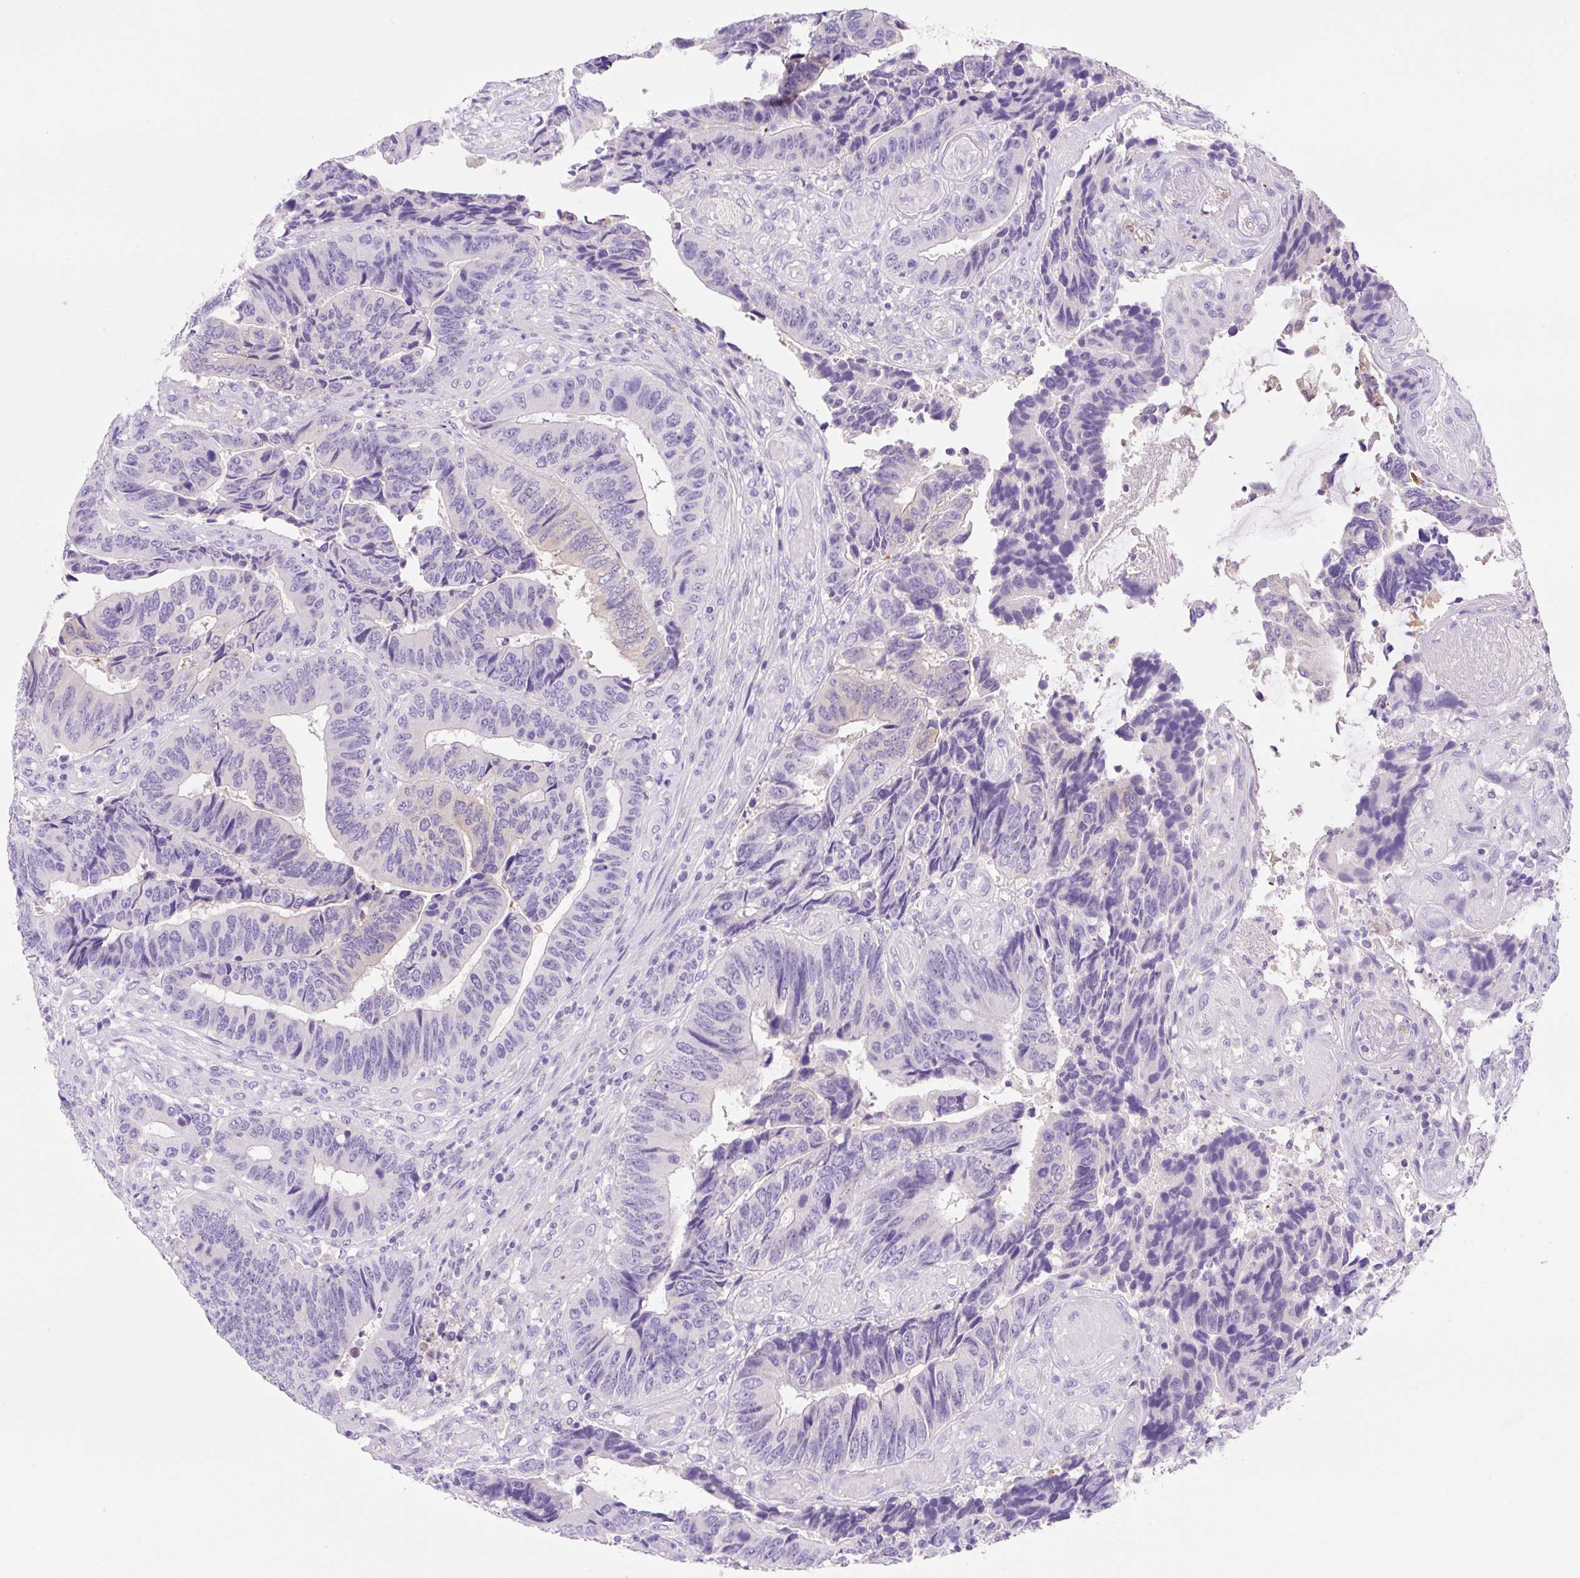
{"staining": {"intensity": "weak", "quantity": "<25%", "location": "cytoplasmic/membranous"}, "tissue": "colorectal cancer", "cell_type": "Tumor cells", "image_type": "cancer", "snomed": [{"axis": "morphology", "description": "Adenocarcinoma, NOS"}, {"axis": "topography", "description": "Colon"}], "caption": "This is a micrograph of IHC staining of adenocarcinoma (colorectal), which shows no staining in tumor cells. (IHC, brightfield microscopy, high magnification).", "gene": "NDST3", "patient": {"sex": "male", "age": 87}}